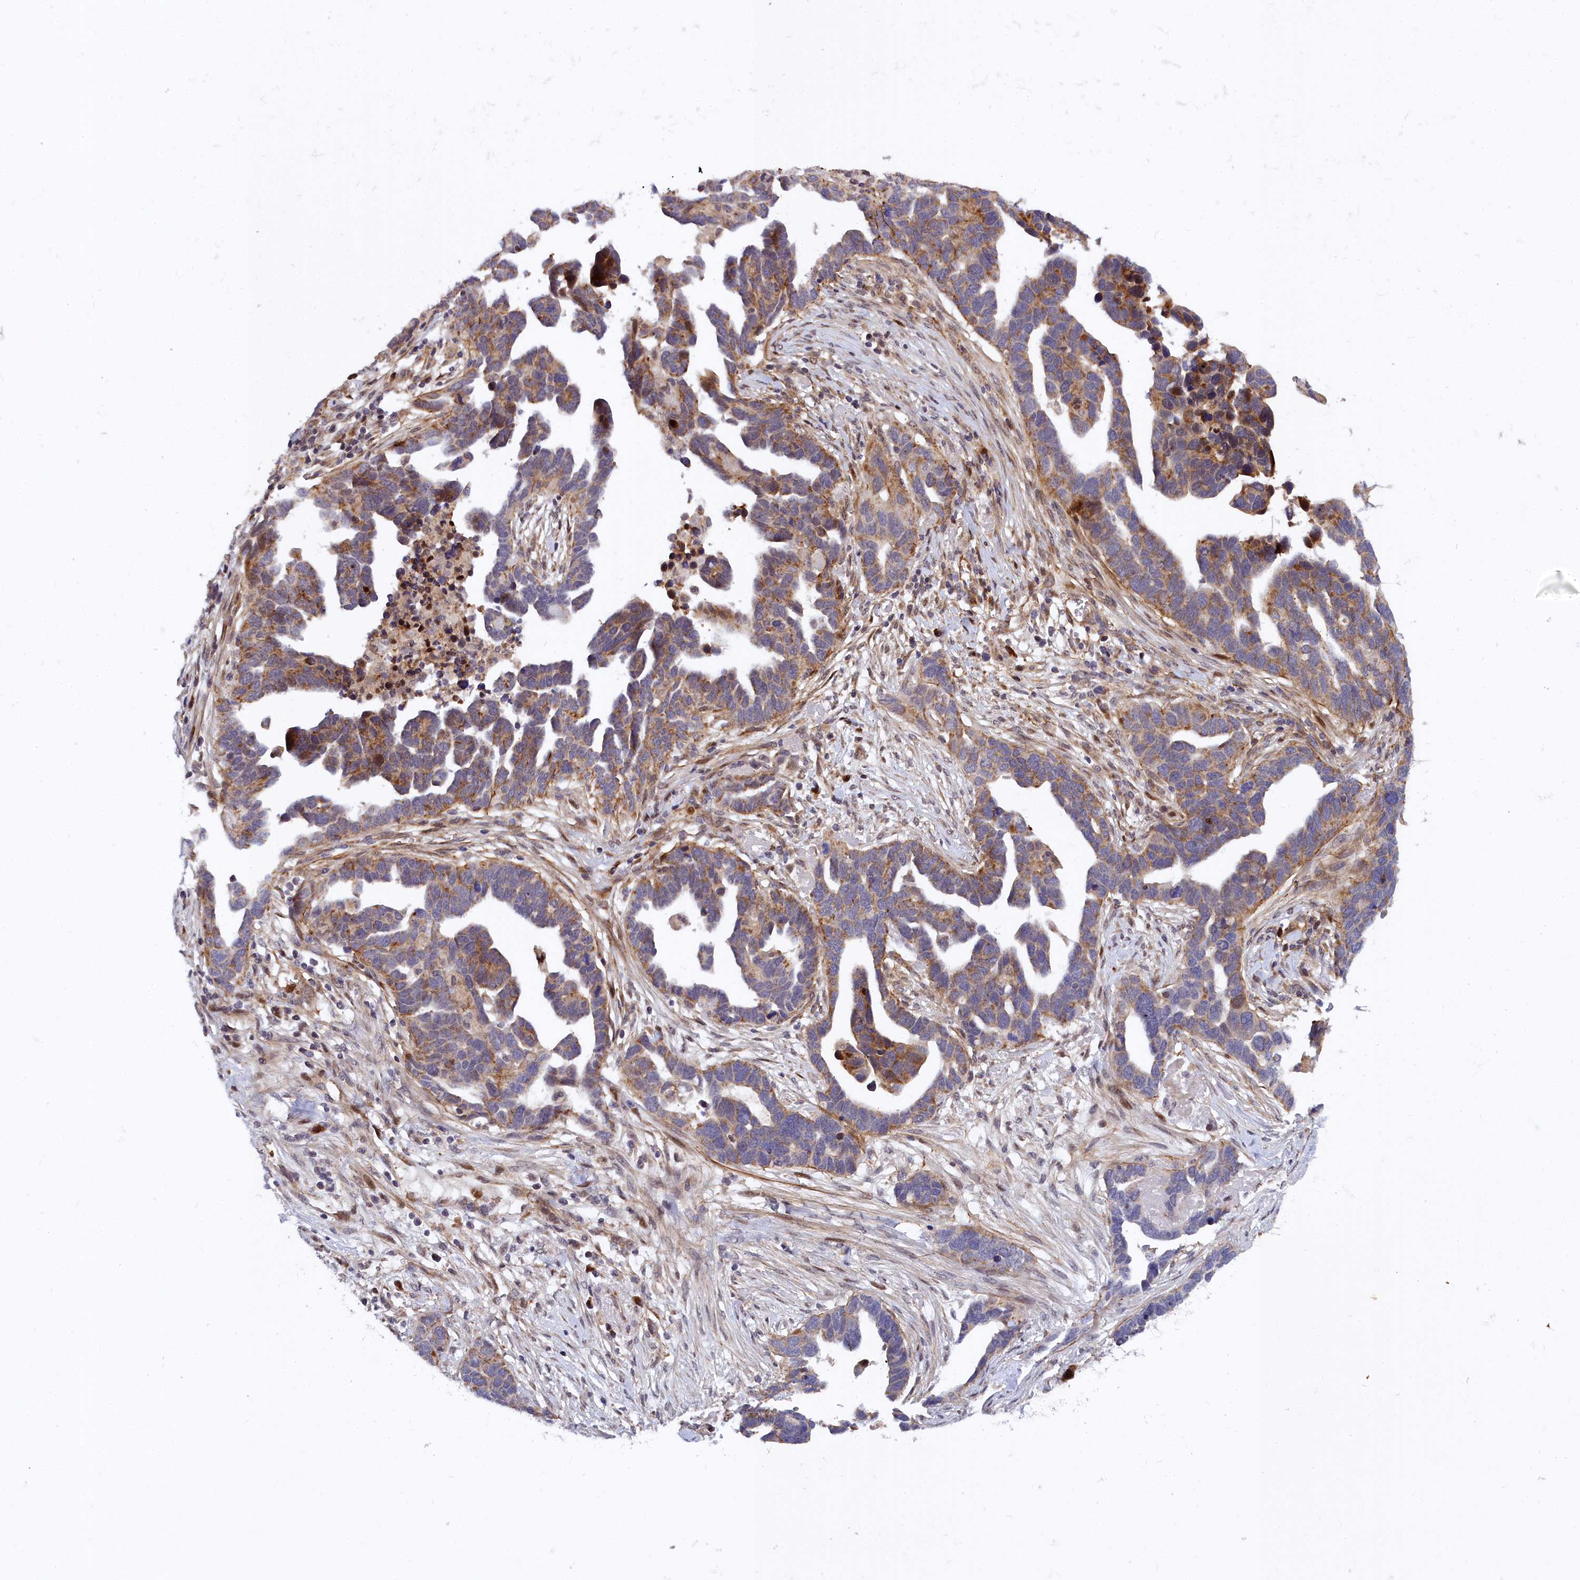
{"staining": {"intensity": "moderate", "quantity": ">75%", "location": "cytoplasmic/membranous"}, "tissue": "ovarian cancer", "cell_type": "Tumor cells", "image_type": "cancer", "snomed": [{"axis": "morphology", "description": "Cystadenocarcinoma, serous, NOS"}, {"axis": "topography", "description": "Ovary"}], "caption": "Moderate cytoplasmic/membranous protein expression is appreciated in about >75% of tumor cells in ovarian cancer.", "gene": "MRPS11", "patient": {"sex": "female", "age": 54}}